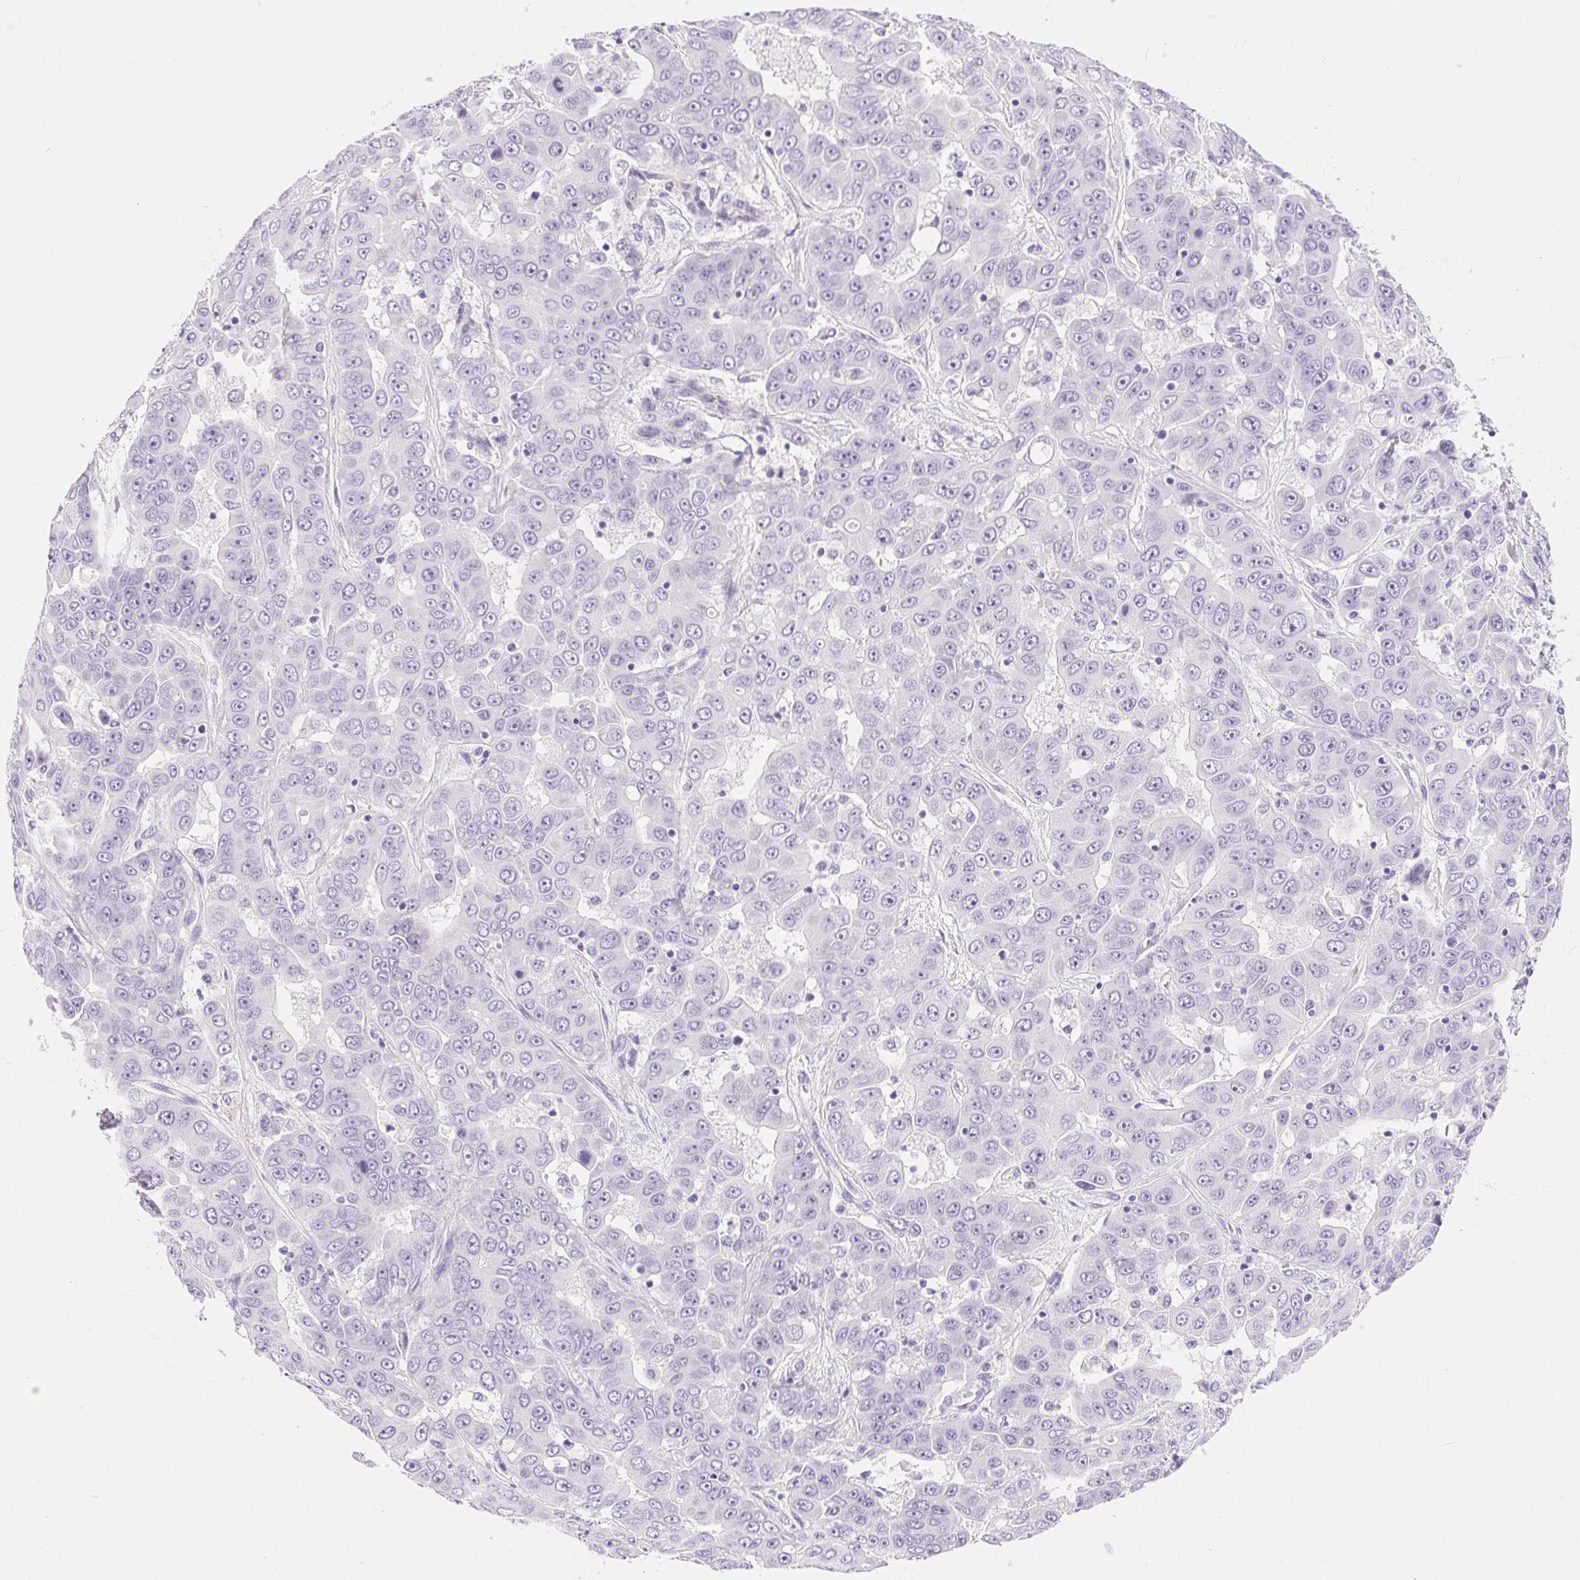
{"staining": {"intensity": "negative", "quantity": "none", "location": "none"}, "tissue": "liver cancer", "cell_type": "Tumor cells", "image_type": "cancer", "snomed": [{"axis": "morphology", "description": "Cholangiocarcinoma"}, {"axis": "topography", "description": "Liver"}], "caption": "The histopathology image demonstrates no significant positivity in tumor cells of liver cancer. (Immunohistochemistry, brightfield microscopy, high magnification).", "gene": "XDH", "patient": {"sex": "female", "age": 52}}